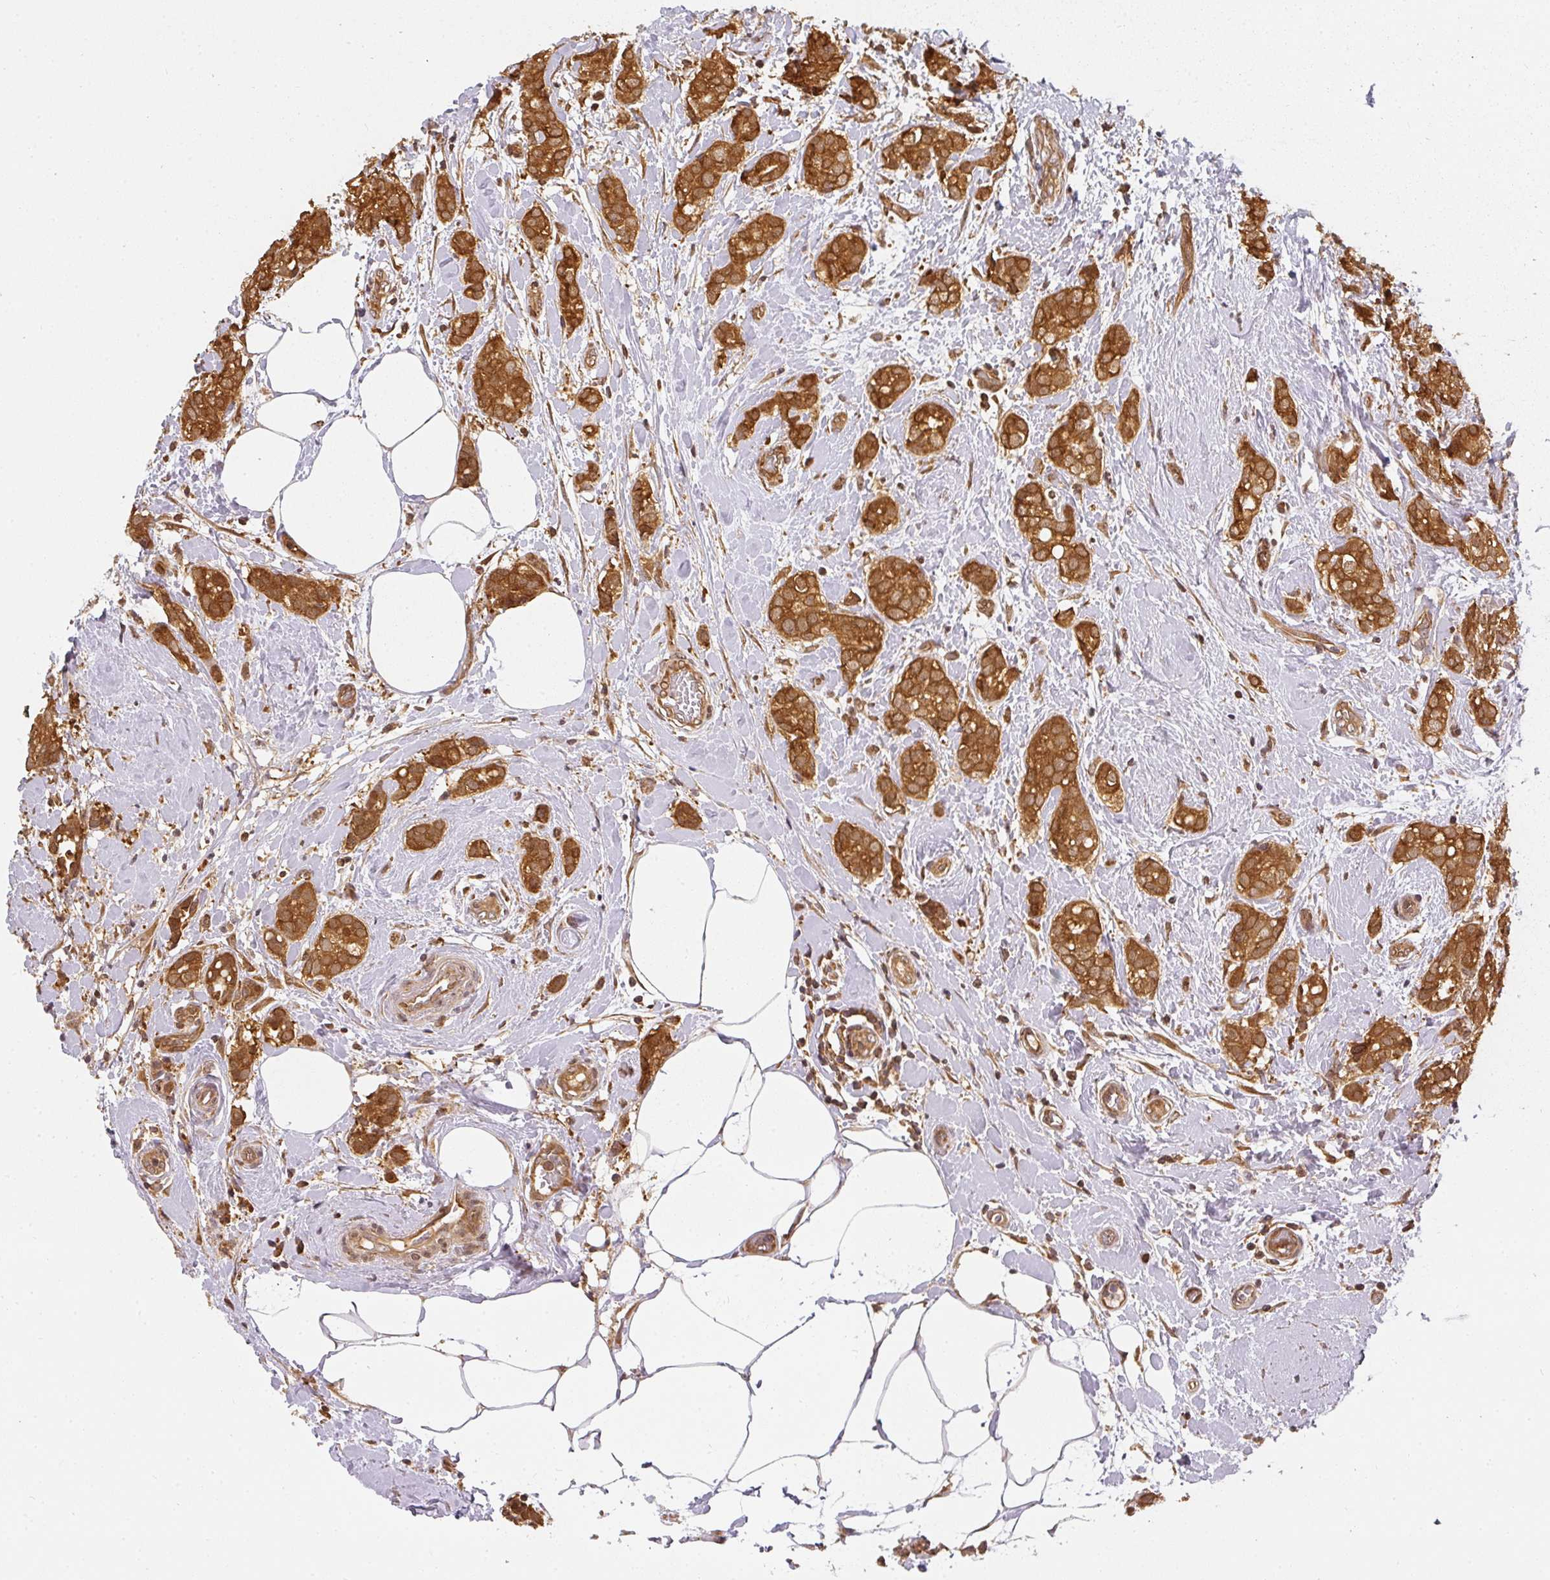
{"staining": {"intensity": "strong", "quantity": ">75%", "location": "cytoplasmic/membranous"}, "tissue": "breast cancer", "cell_type": "Tumor cells", "image_type": "cancer", "snomed": [{"axis": "morphology", "description": "Duct carcinoma"}, {"axis": "topography", "description": "Breast"}], "caption": "There is high levels of strong cytoplasmic/membranous expression in tumor cells of breast intraductal carcinoma, as demonstrated by immunohistochemical staining (brown color).", "gene": "PPP6R3", "patient": {"sex": "female", "age": 73}}